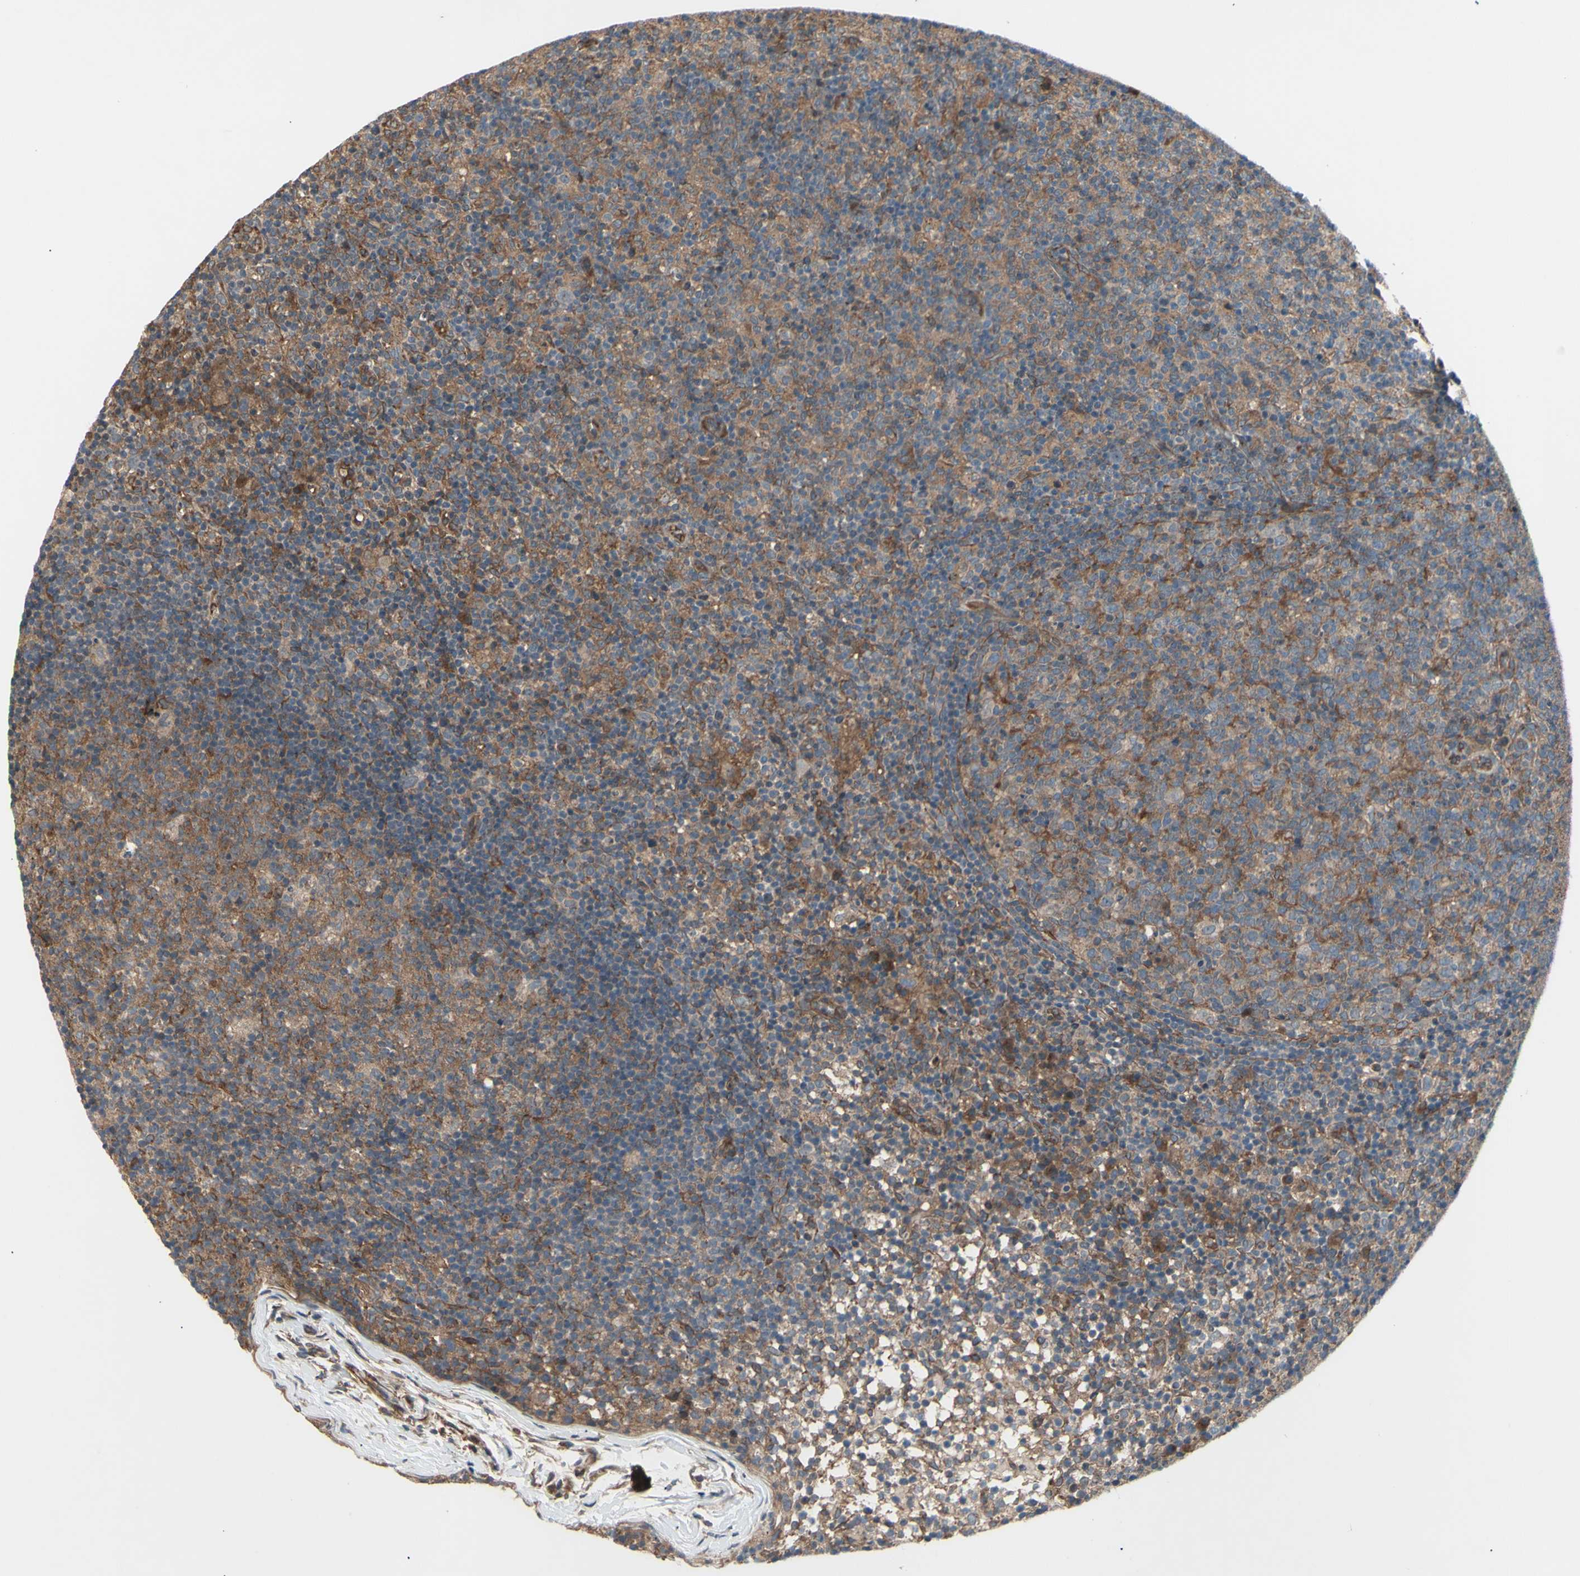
{"staining": {"intensity": "moderate", "quantity": ">75%", "location": "cytoplasmic/membranous"}, "tissue": "lymph node", "cell_type": "Germinal center cells", "image_type": "normal", "snomed": [{"axis": "morphology", "description": "Normal tissue, NOS"}, {"axis": "morphology", "description": "Inflammation, NOS"}, {"axis": "topography", "description": "Lymph node"}], "caption": "Normal lymph node was stained to show a protein in brown. There is medium levels of moderate cytoplasmic/membranous positivity in about >75% of germinal center cells. The staining was performed using DAB (3,3'-diaminobenzidine) to visualize the protein expression in brown, while the nuclei were stained in blue with hematoxylin (Magnification: 20x).", "gene": "DYNLRB1", "patient": {"sex": "male", "age": 55}}